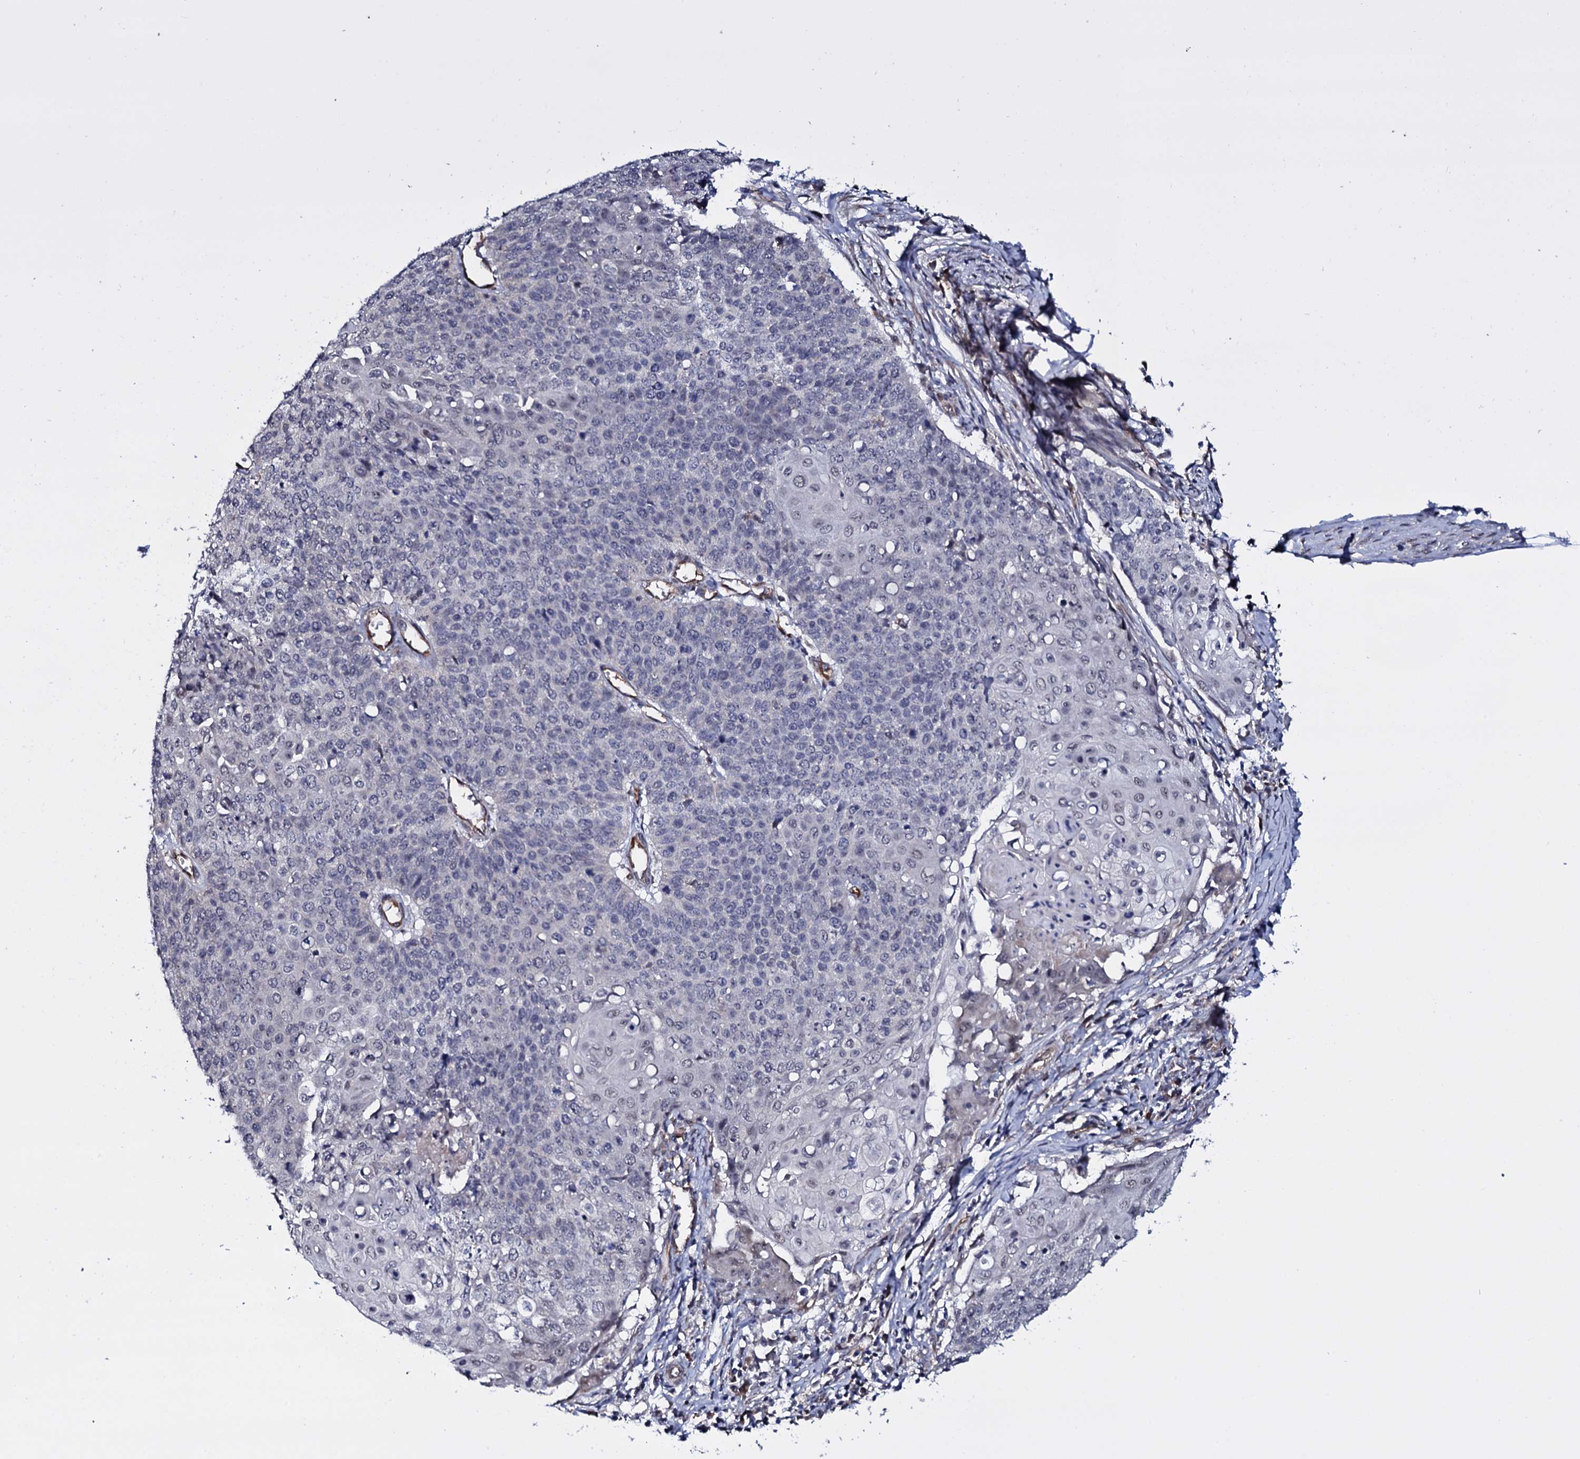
{"staining": {"intensity": "negative", "quantity": "none", "location": "none"}, "tissue": "cervical cancer", "cell_type": "Tumor cells", "image_type": "cancer", "snomed": [{"axis": "morphology", "description": "Squamous cell carcinoma, NOS"}, {"axis": "topography", "description": "Cervix"}], "caption": "Immunohistochemistry (IHC) image of neoplastic tissue: cervical cancer (squamous cell carcinoma) stained with DAB reveals no significant protein positivity in tumor cells.", "gene": "GAREM1", "patient": {"sex": "female", "age": 39}}